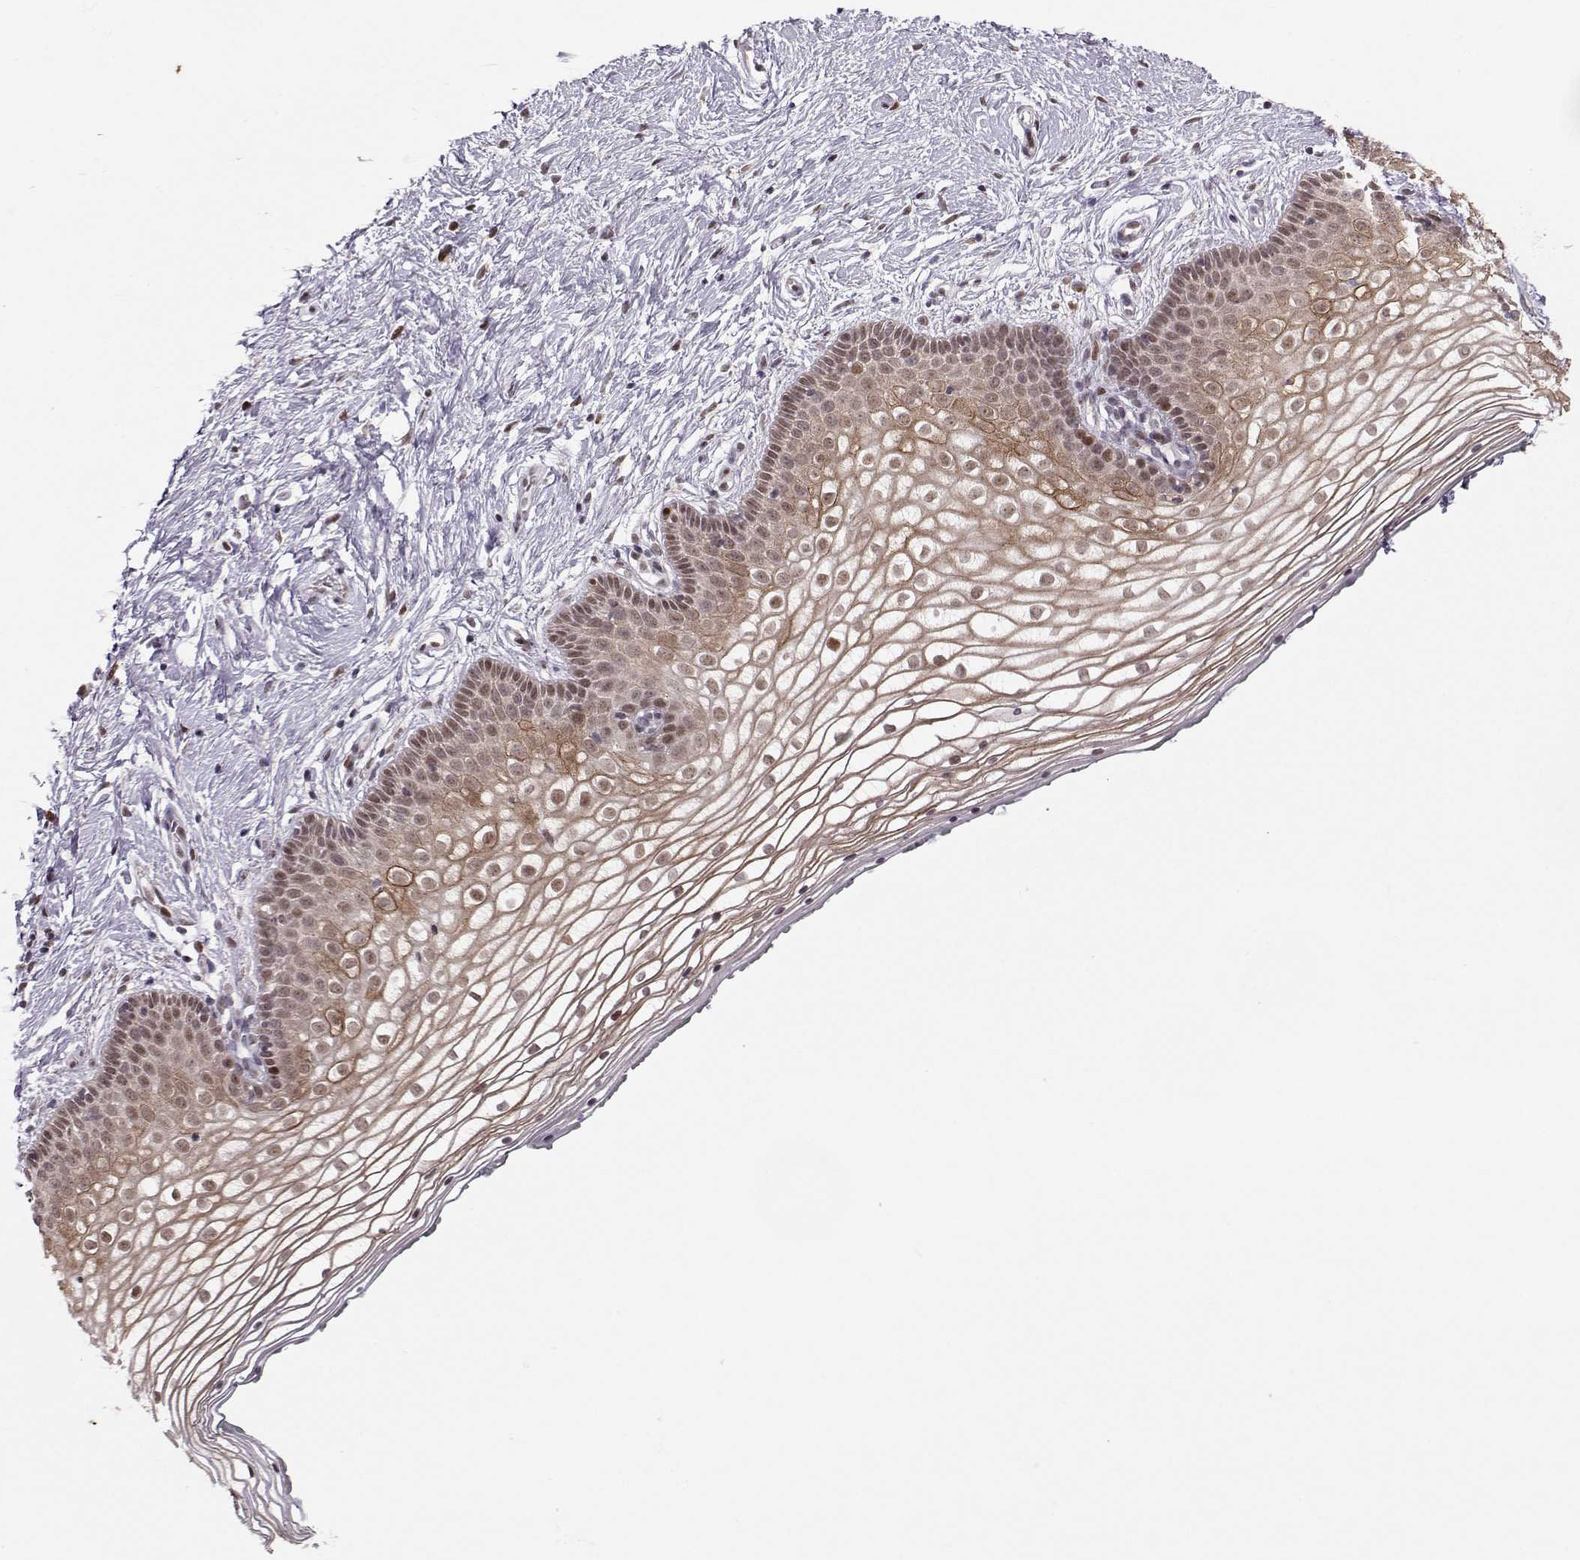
{"staining": {"intensity": "strong", "quantity": "25%-75%", "location": "cytoplasmic/membranous,nuclear"}, "tissue": "vagina", "cell_type": "Squamous epithelial cells", "image_type": "normal", "snomed": [{"axis": "morphology", "description": "Normal tissue, NOS"}, {"axis": "topography", "description": "Vagina"}], "caption": "Protein analysis of unremarkable vagina displays strong cytoplasmic/membranous,nuclear staining in approximately 25%-75% of squamous epithelial cells. Ihc stains the protein in brown and the nuclei are stained blue.", "gene": "SNAPC2", "patient": {"sex": "female", "age": 36}}